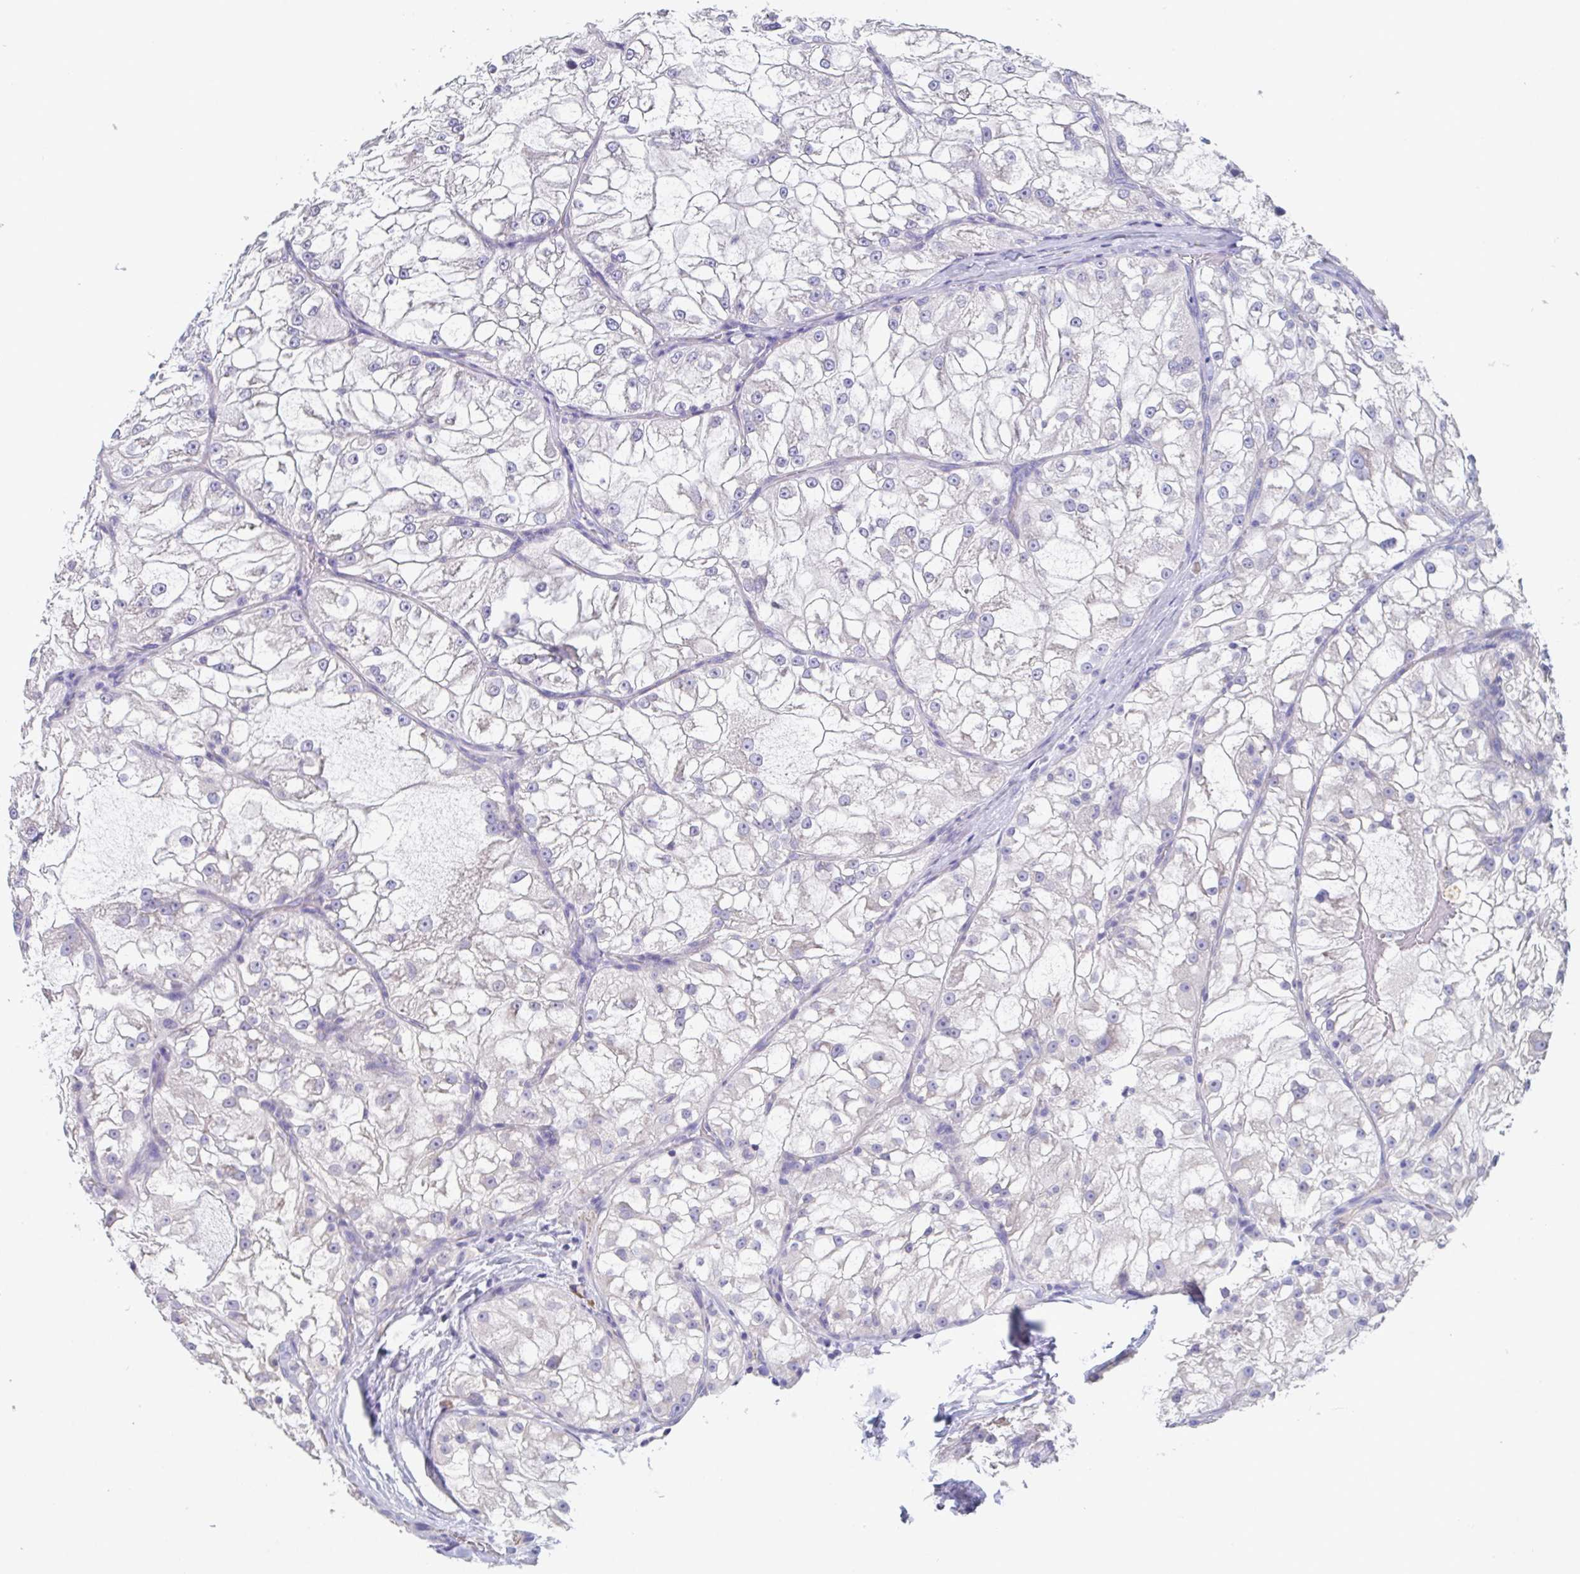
{"staining": {"intensity": "negative", "quantity": "none", "location": "none"}, "tissue": "renal cancer", "cell_type": "Tumor cells", "image_type": "cancer", "snomed": [{"axis": "morphology", "description": "Adenocarcinoma, NOS"}, {"axis": "topography", "description": "Kidney"}], "caption": "This is an immunohistochemistry photomicrograph of renal cancer. There is no staining in tumor cells.", "gene": "LRRC58", "patient": {"sex": "female", "age": 72}}